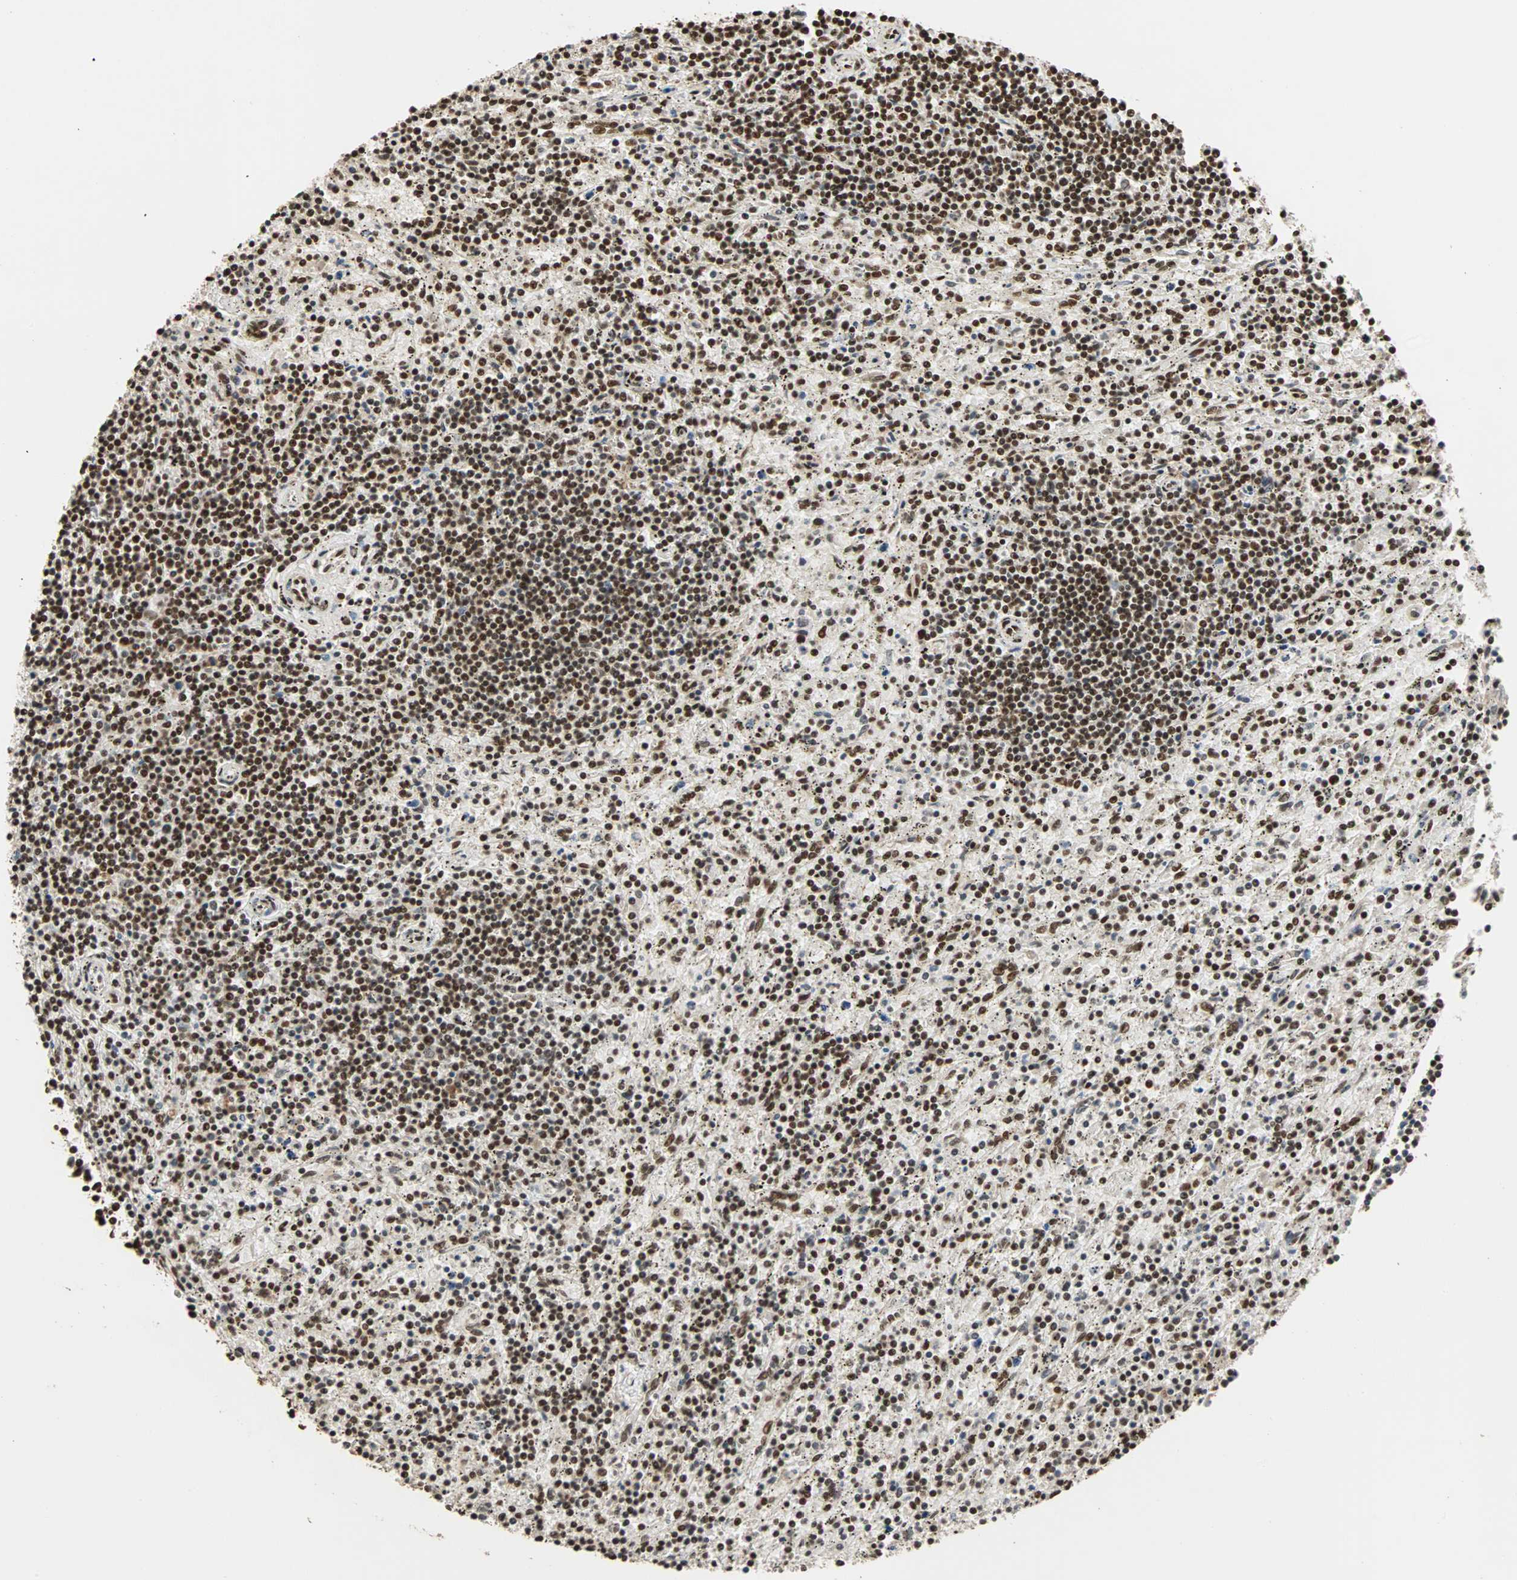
{"staining": {"intensity": "strong", "quantity": ">75%", "location": "nuclear"}, "tissue": "lymphoma", "cell_type": "Tumor cells", "image_type": "cancer", "snomed": [{"axis": "morphology", "description": "Malignant lymphoma, non-Hodgkin's type, Low grade"}, {"axis": "topography", "description": "Spleen"}], "caption": "This is an image of immunohistochemistry staining of low-grade malignant lymphoma, non-Hodgkin's type, which shows strong expression in the nuclear of tumor cells.", "gene": "ILF2", "patient": {"sex": "male", "age": 76}}